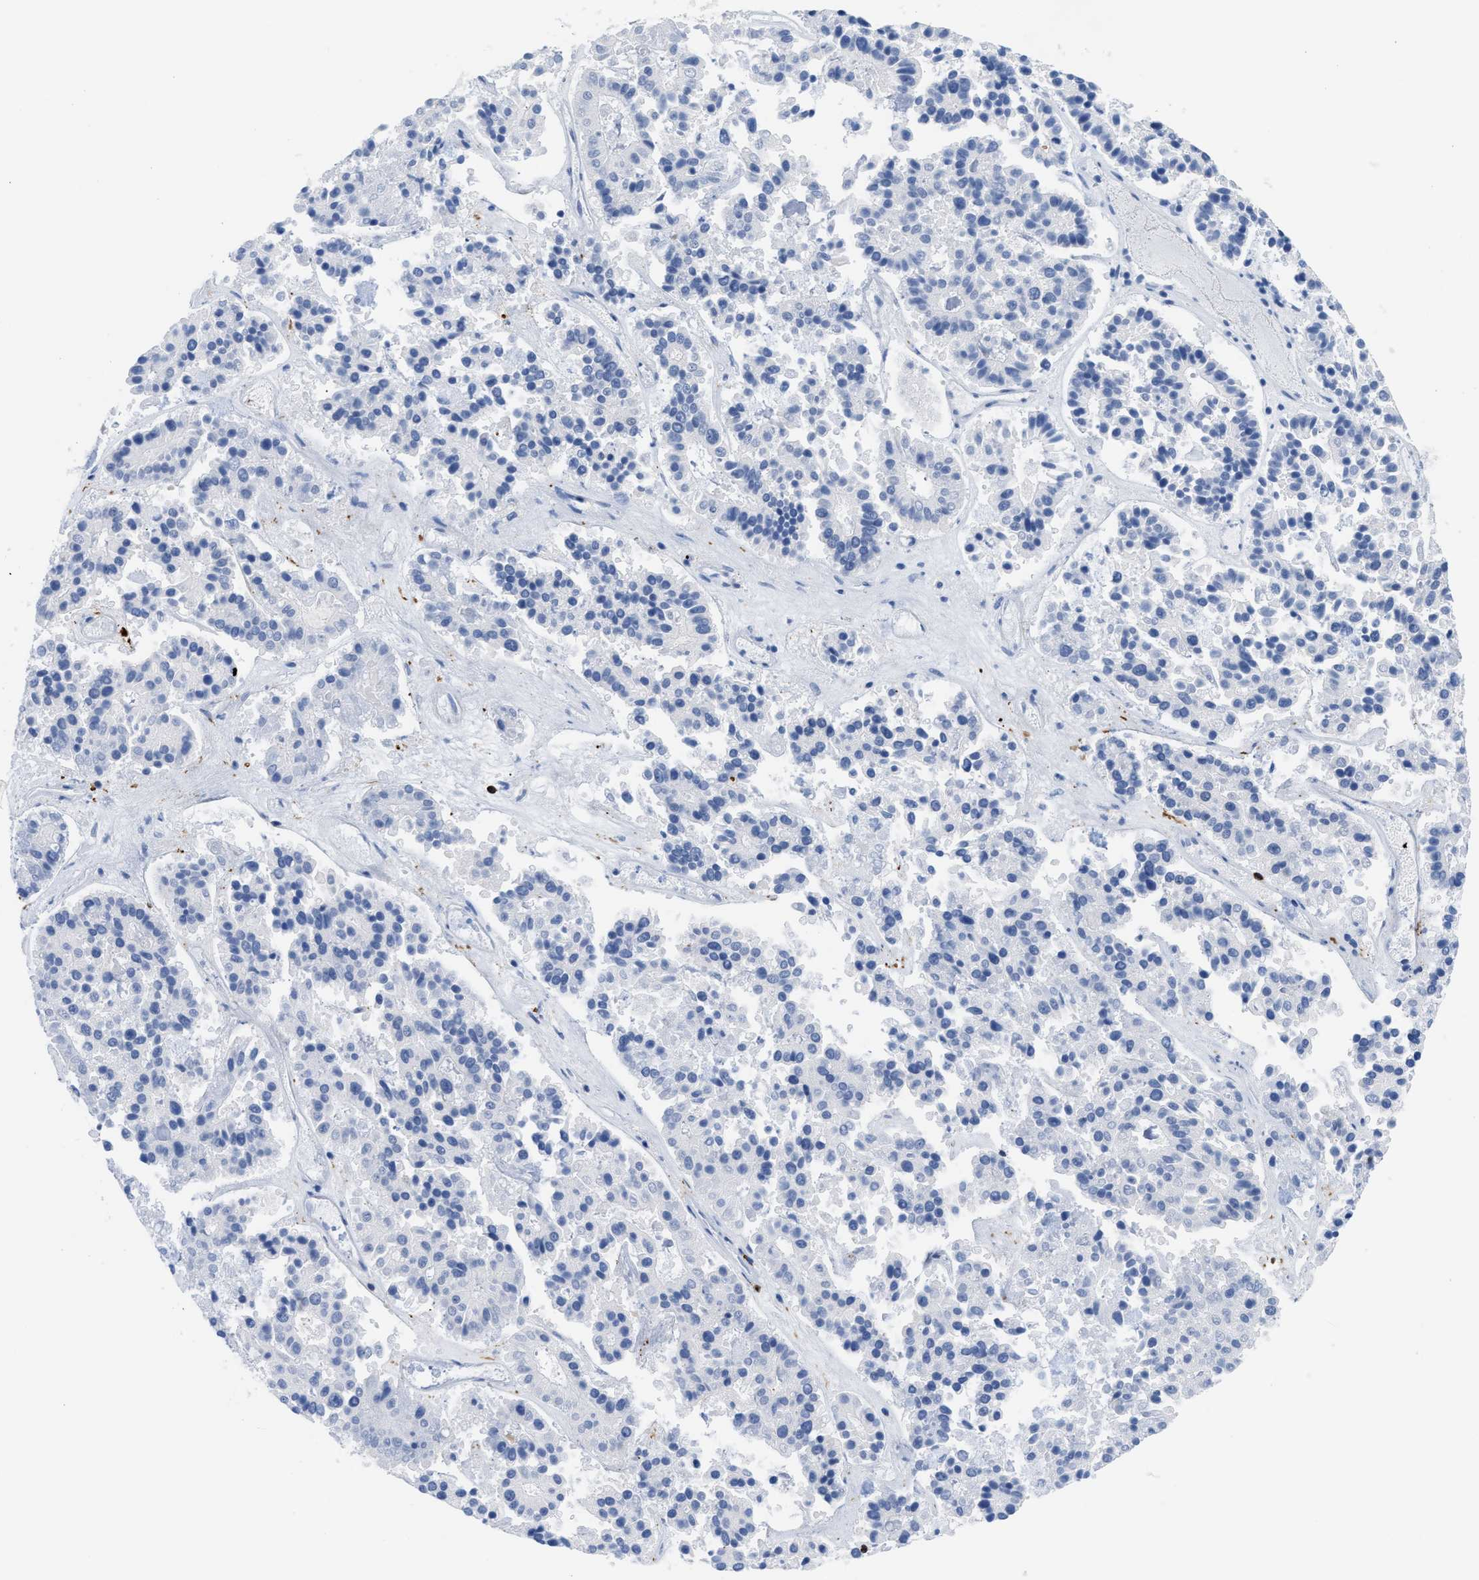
{"staining": {"intensity": "negative", "quantity": "none", "location": "none"}, "tissue": "pancreatic cancer", "cell_type": "Tumor cells", "image_type": "cancer", "snomed": [{"axis": "morphology", "description": "Adenocarcinoma, NOS"}, {"axis": "topography", "description": "Pancreas"}], "caption": "This is a micrograph of immunohistochemistry (IHC) staining of adenocarcinoma (pancreatic), which shows no staining in tumor cells.", "gene": "LCP1", "patient": {"sex": "male", "age": 50}}